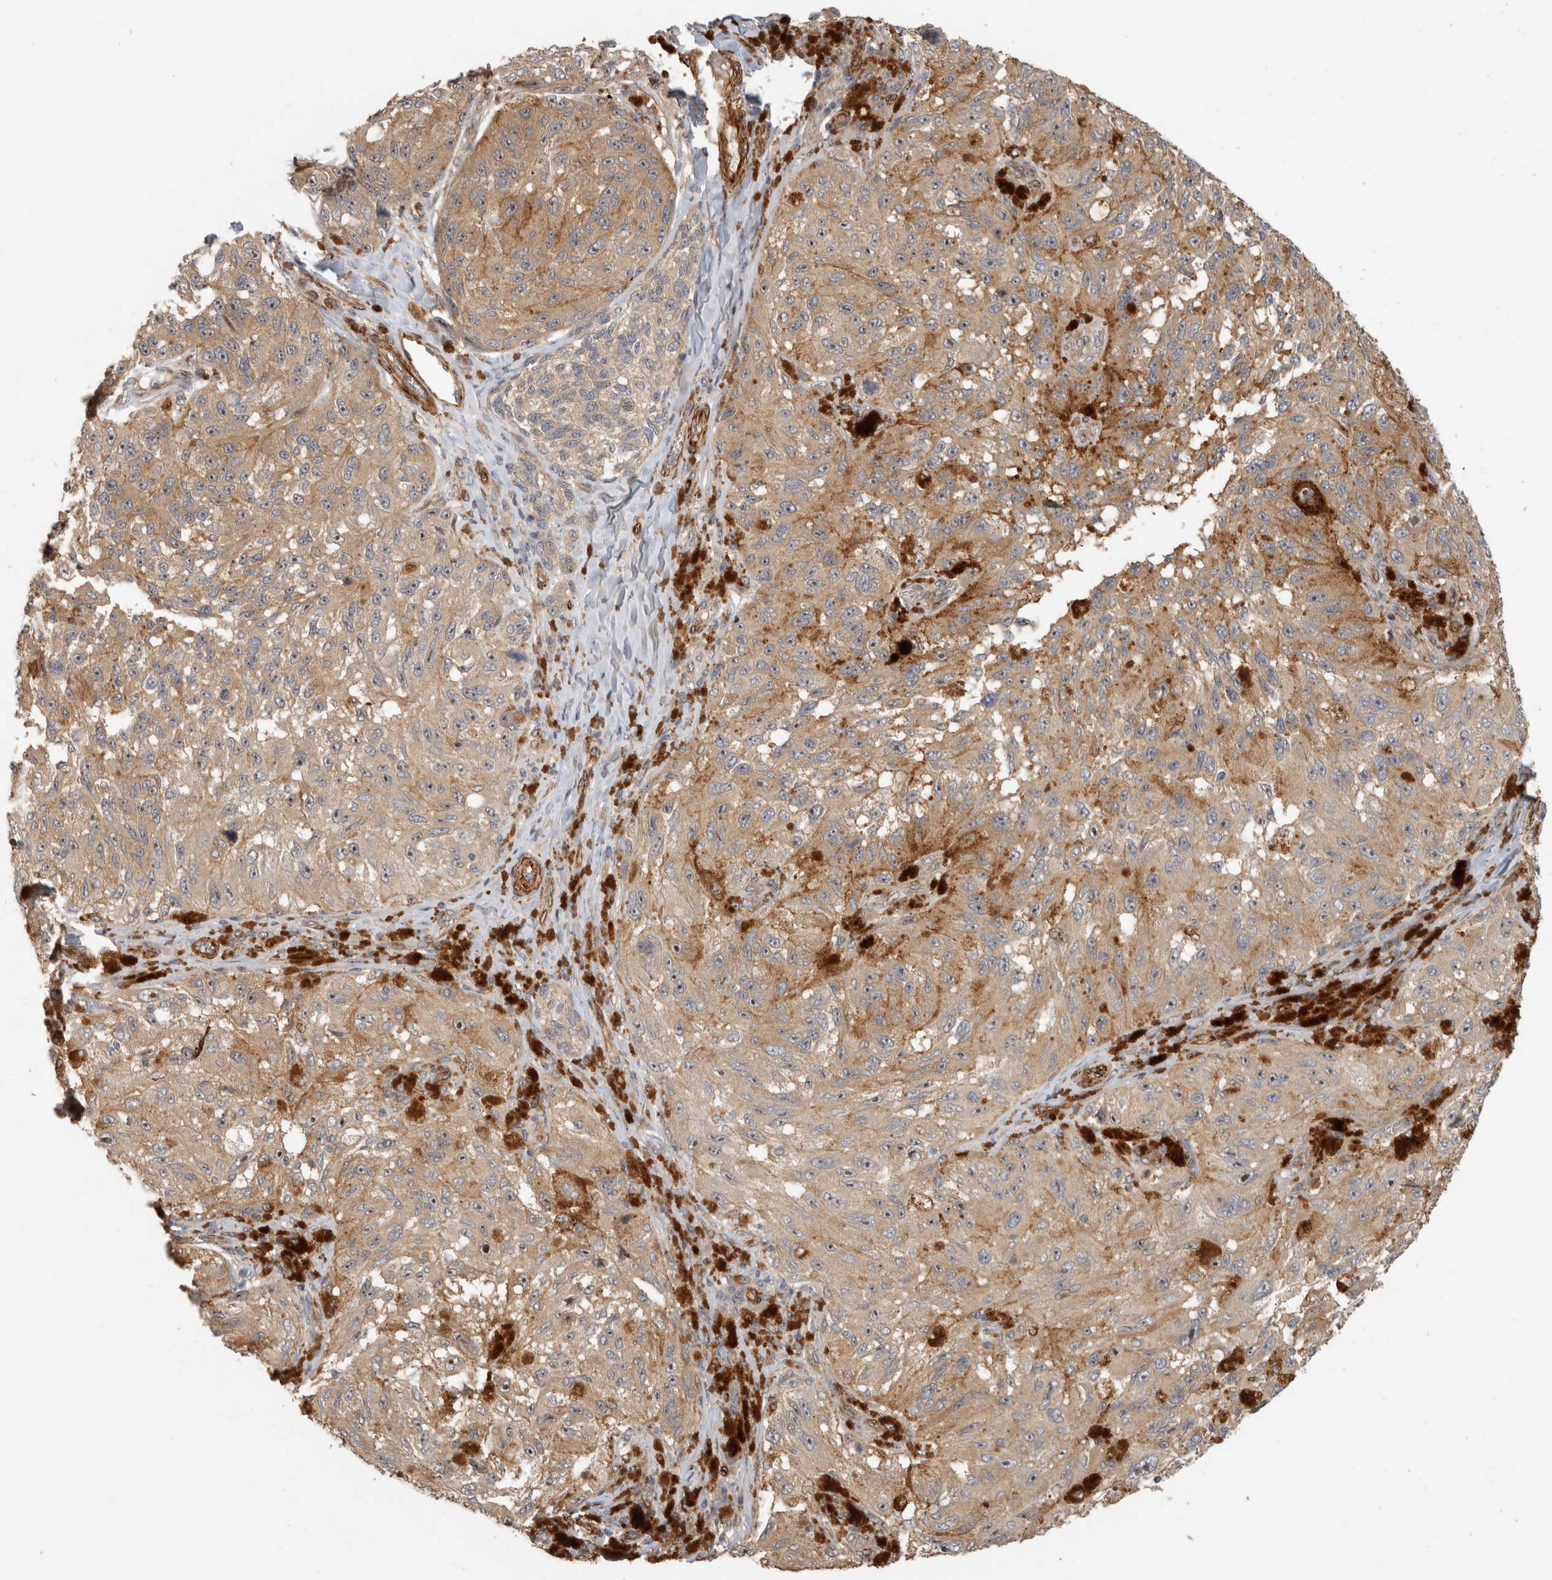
{"staining": {"intensity": "weak", "quantity": ">75%", "location": "cytoplasmic/membranous"}, "tissue": "melanoma", "cell_type": "Tumor cells", "image_type": "cancer", "snomed": [{"axis": "morphology", "description": "Malignant melanoma, NOS"}, {"axis": "topography", "description": "Skin"}], "caption": "Weak cytoplasmic/membranous protein staining is appreciated in about >75% of tumor cells in melanoma.", "gene": "SIPA1L2", "patient": {"sex": "female", "age": 73}}